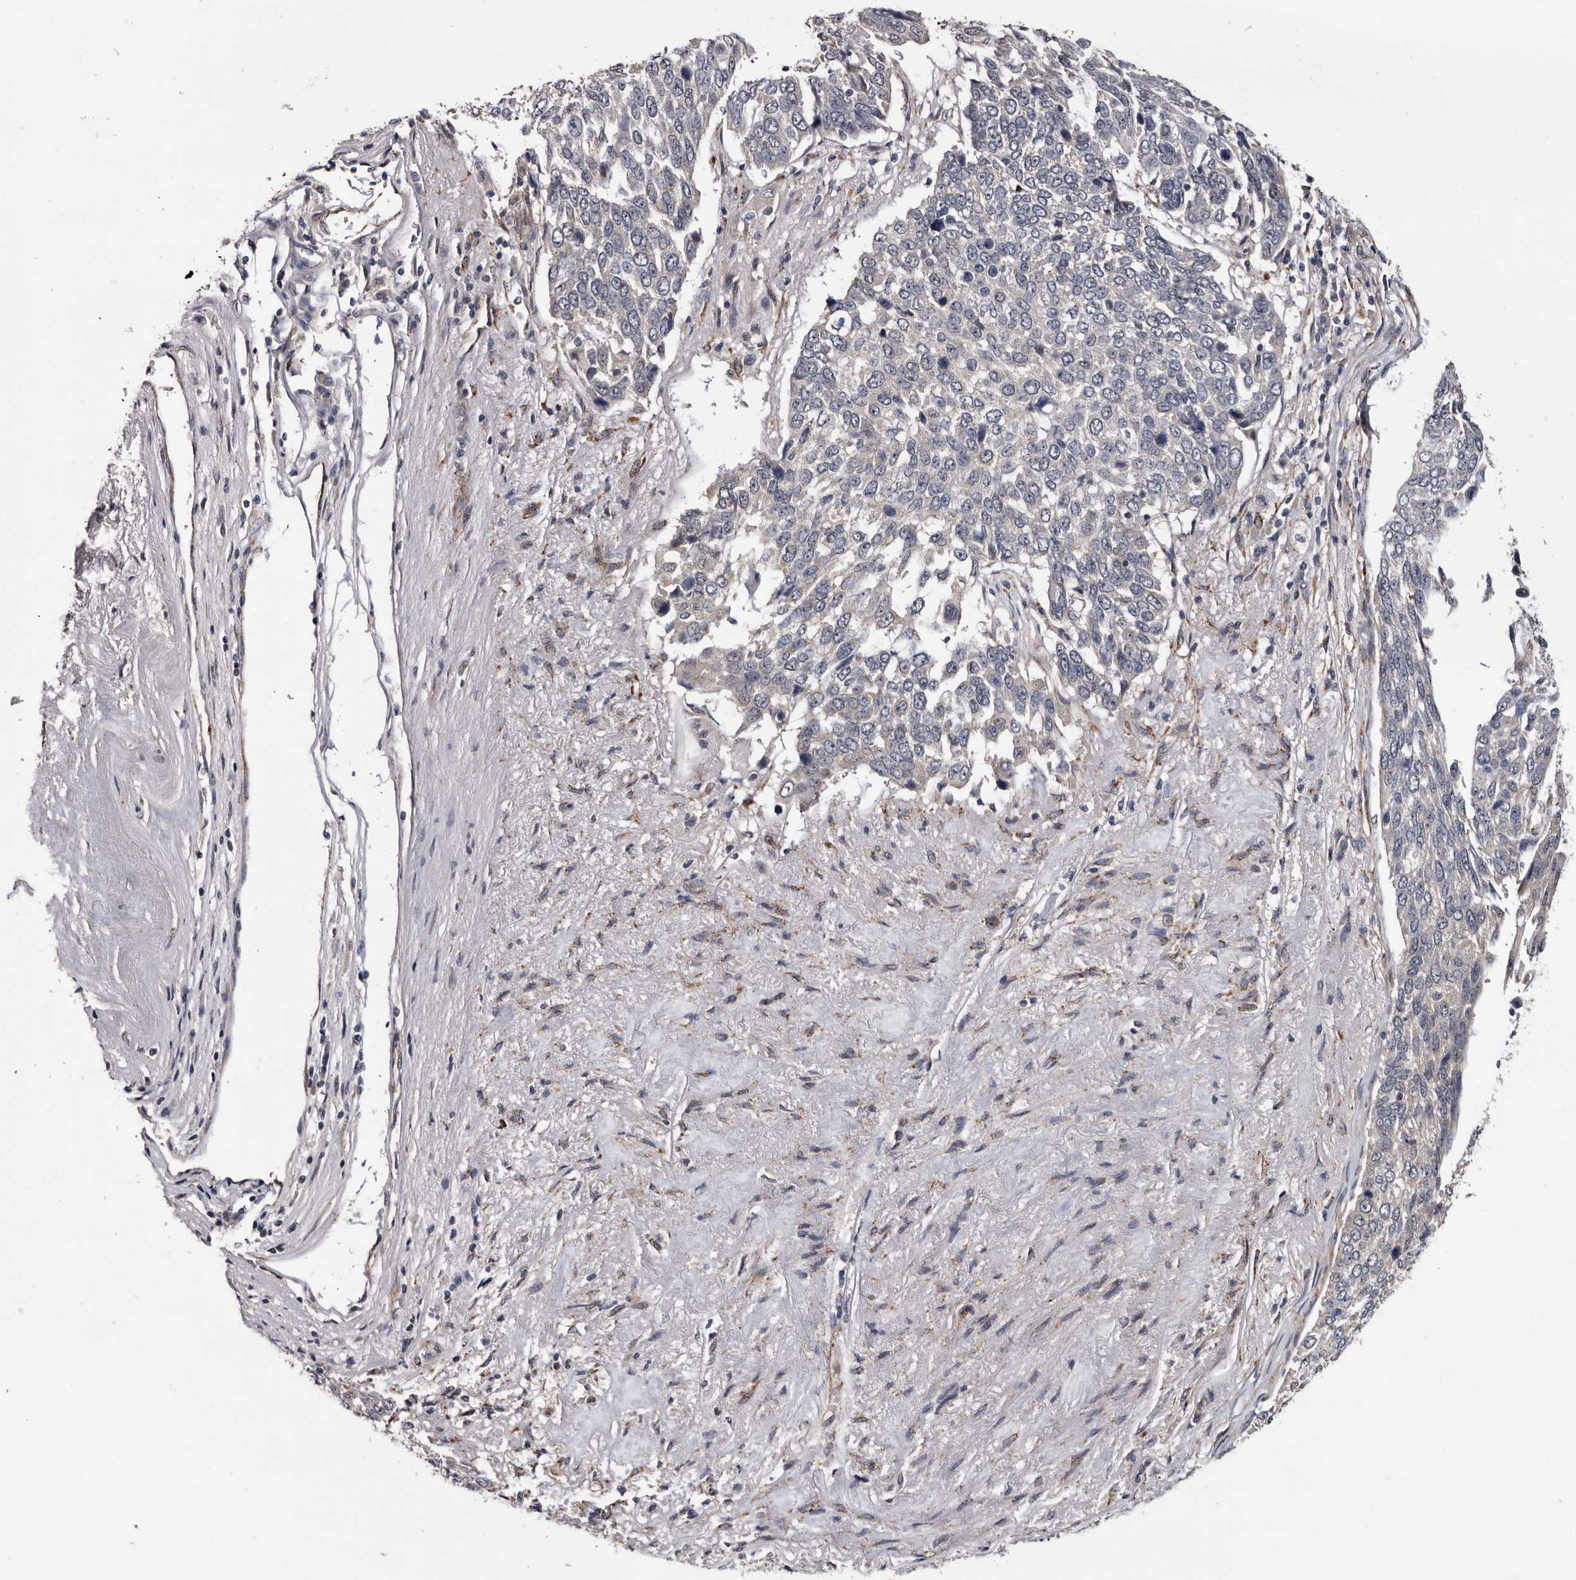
{"staining": {"intensity": "negative", "quantity": "none", "location": "none"}, "tissue": "lung cancer", "cell_type": "Tumor cells", "image_type": "cancer", "snomed": [{"axis": "morphology", "description": "Squamous cell carcinoma, NOS"}, {"axis": "topography", "description": "Lung"}], "caption": "IHC photomicrograph of neoplastic tissue: lung squamous cell carcinoma stained with DAB demonstrates no significant protein staining in tumor cells.", "gene": "ARMCX2", "patient": {"sex": "male", "age": 66}}